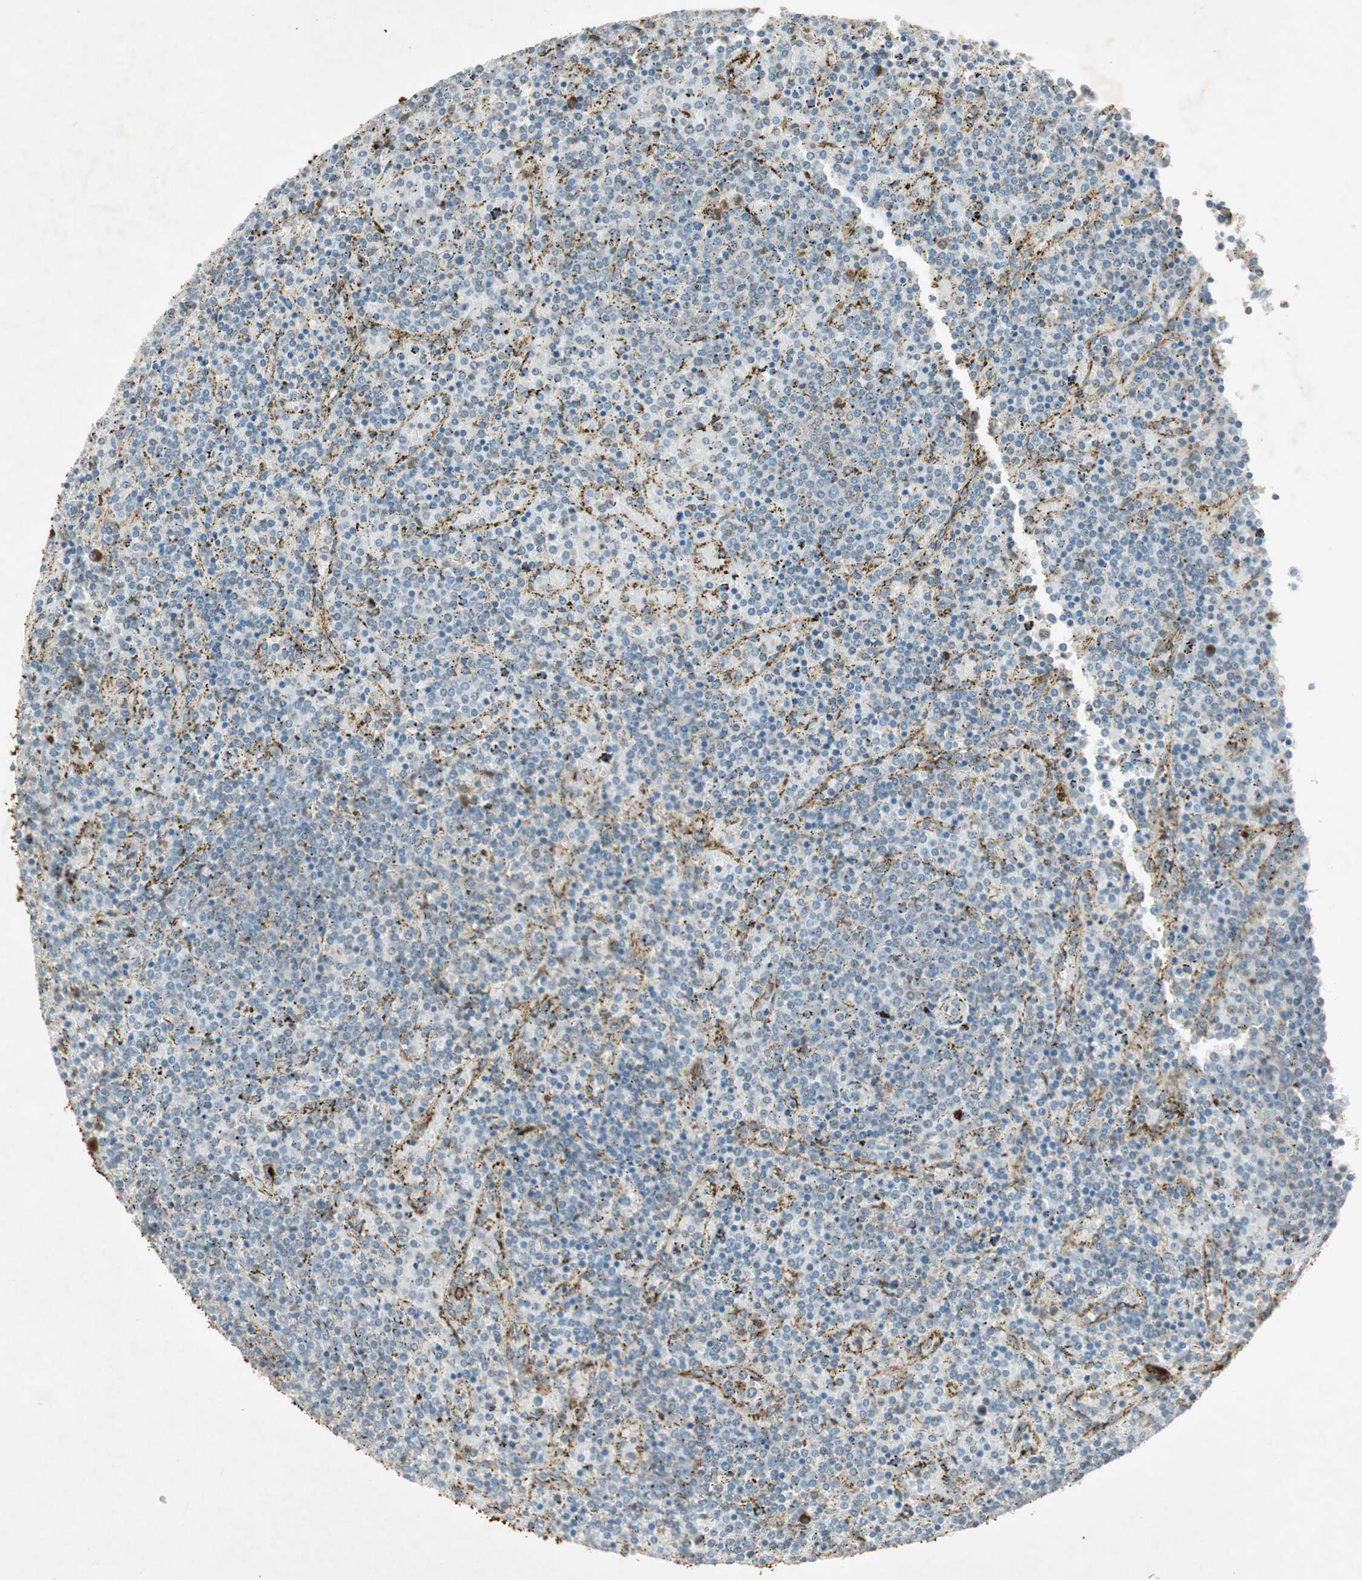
{"staining": {"intensity": "negative", "quantity": "none", "location": "none"}, "tissue": "lymphoma", "cell_type": "Tumor cells", "image_type": "cancer", "snomed": [{"axis": "morphology", "description": "Malignant lymphoma, non-Hodgkin's type, Low grade"}, {"axis": "topography", "description": "Spleen"}], "caption": "Tumor cells show no significant staining in low-grade malignant lymphoma, non-Hodgkin's type. The staining is performed using DAB (3,3'-diaminobenzidine) brown chromogen with nuclei counter-stained in using hematoxylin.", "gene": "RNGTT", "patient": {"sex": "female", "age": 77}}